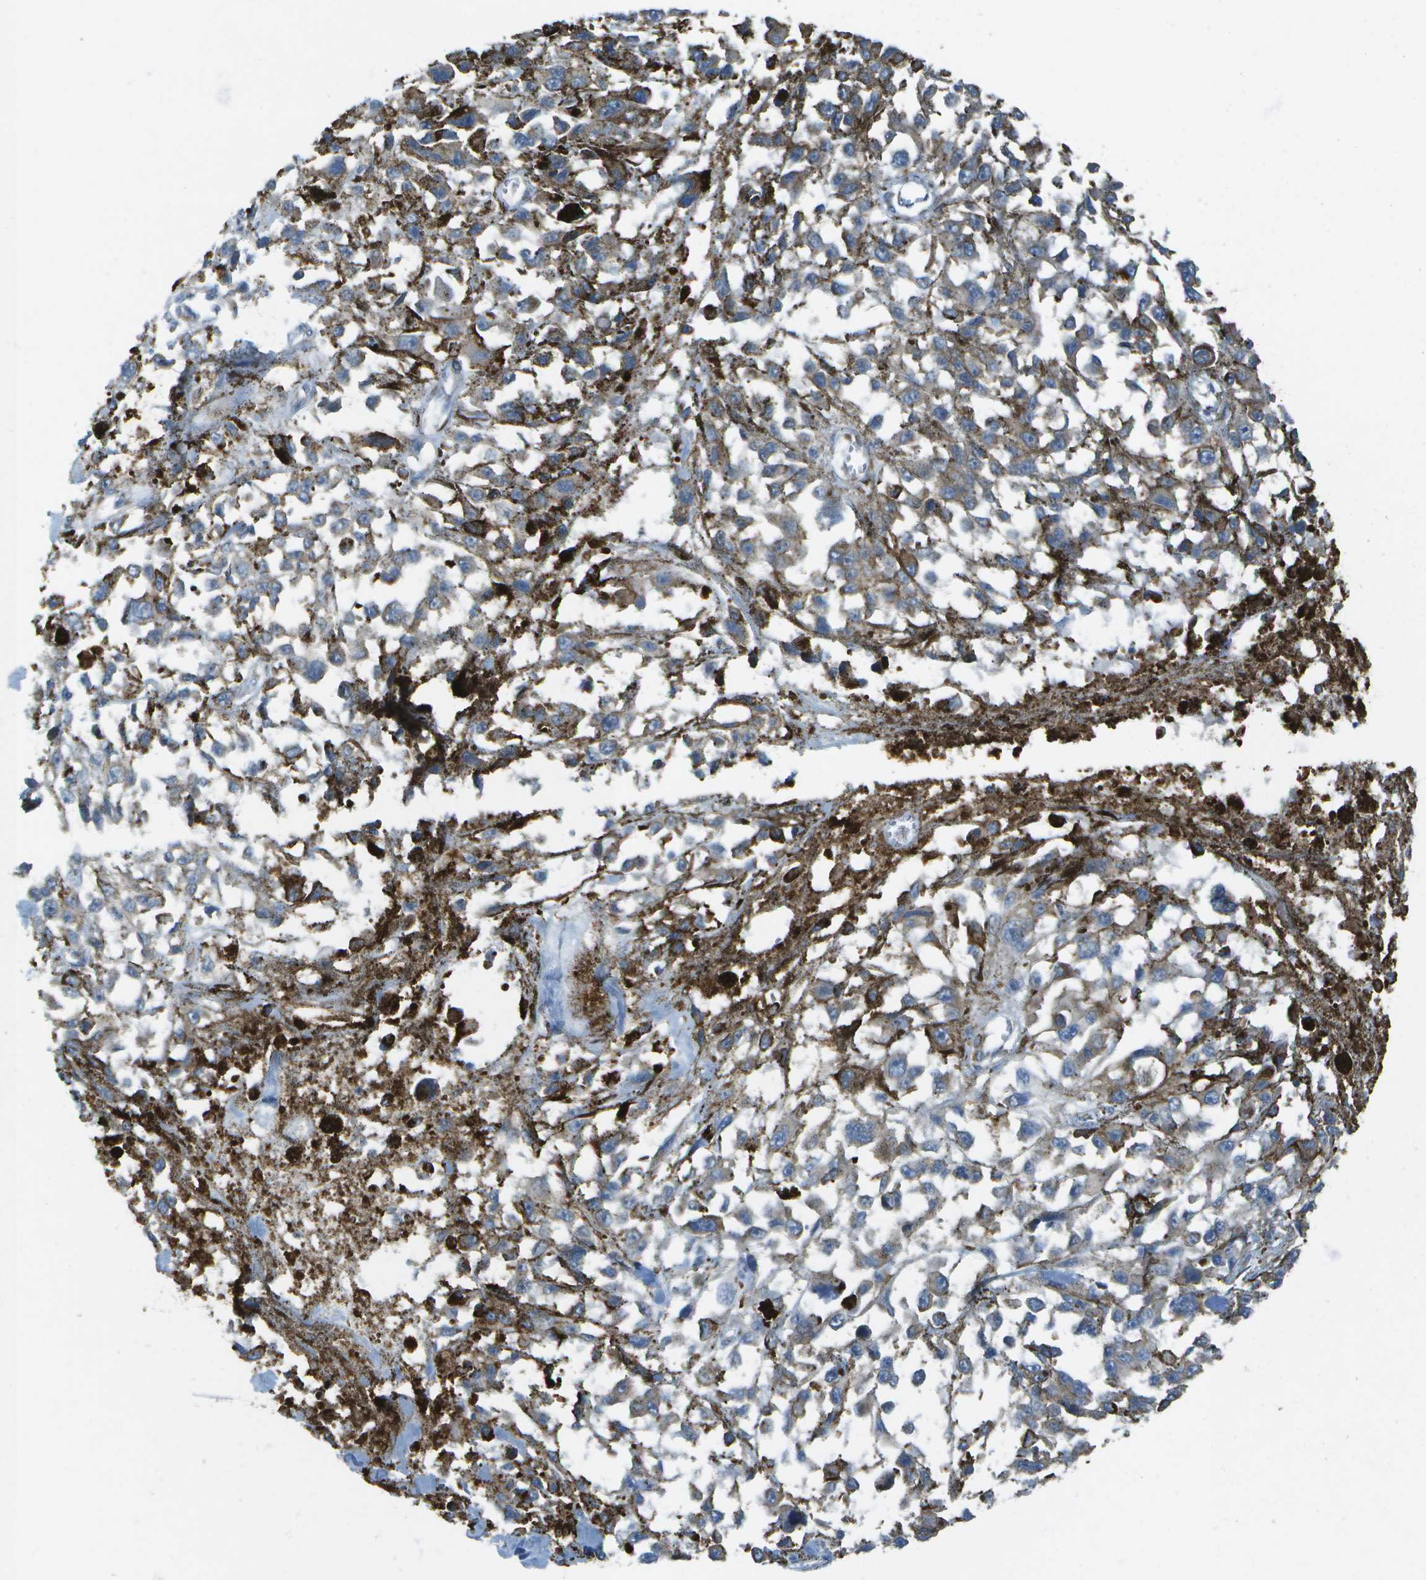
{"staining": {"intensity": "negative", "quantity": "none", "location": "none"}, "tissue": "melanoma", "cell_type": "Tumor cells", "image_type": "cancer", "snomed": [{"axis": "morphology", "description": "Malignant melanoma, Metastatic site"}, {"axis": "topography", "description": "Lymph node"}], "caption": "The immunohistochemistry (IHC) micrograph has no significant staining in tumor cells of malignant melanoma (metastatic site) tissue.", "gene": "KCTD3", "patient": {"sex": "male", "age": 59}}